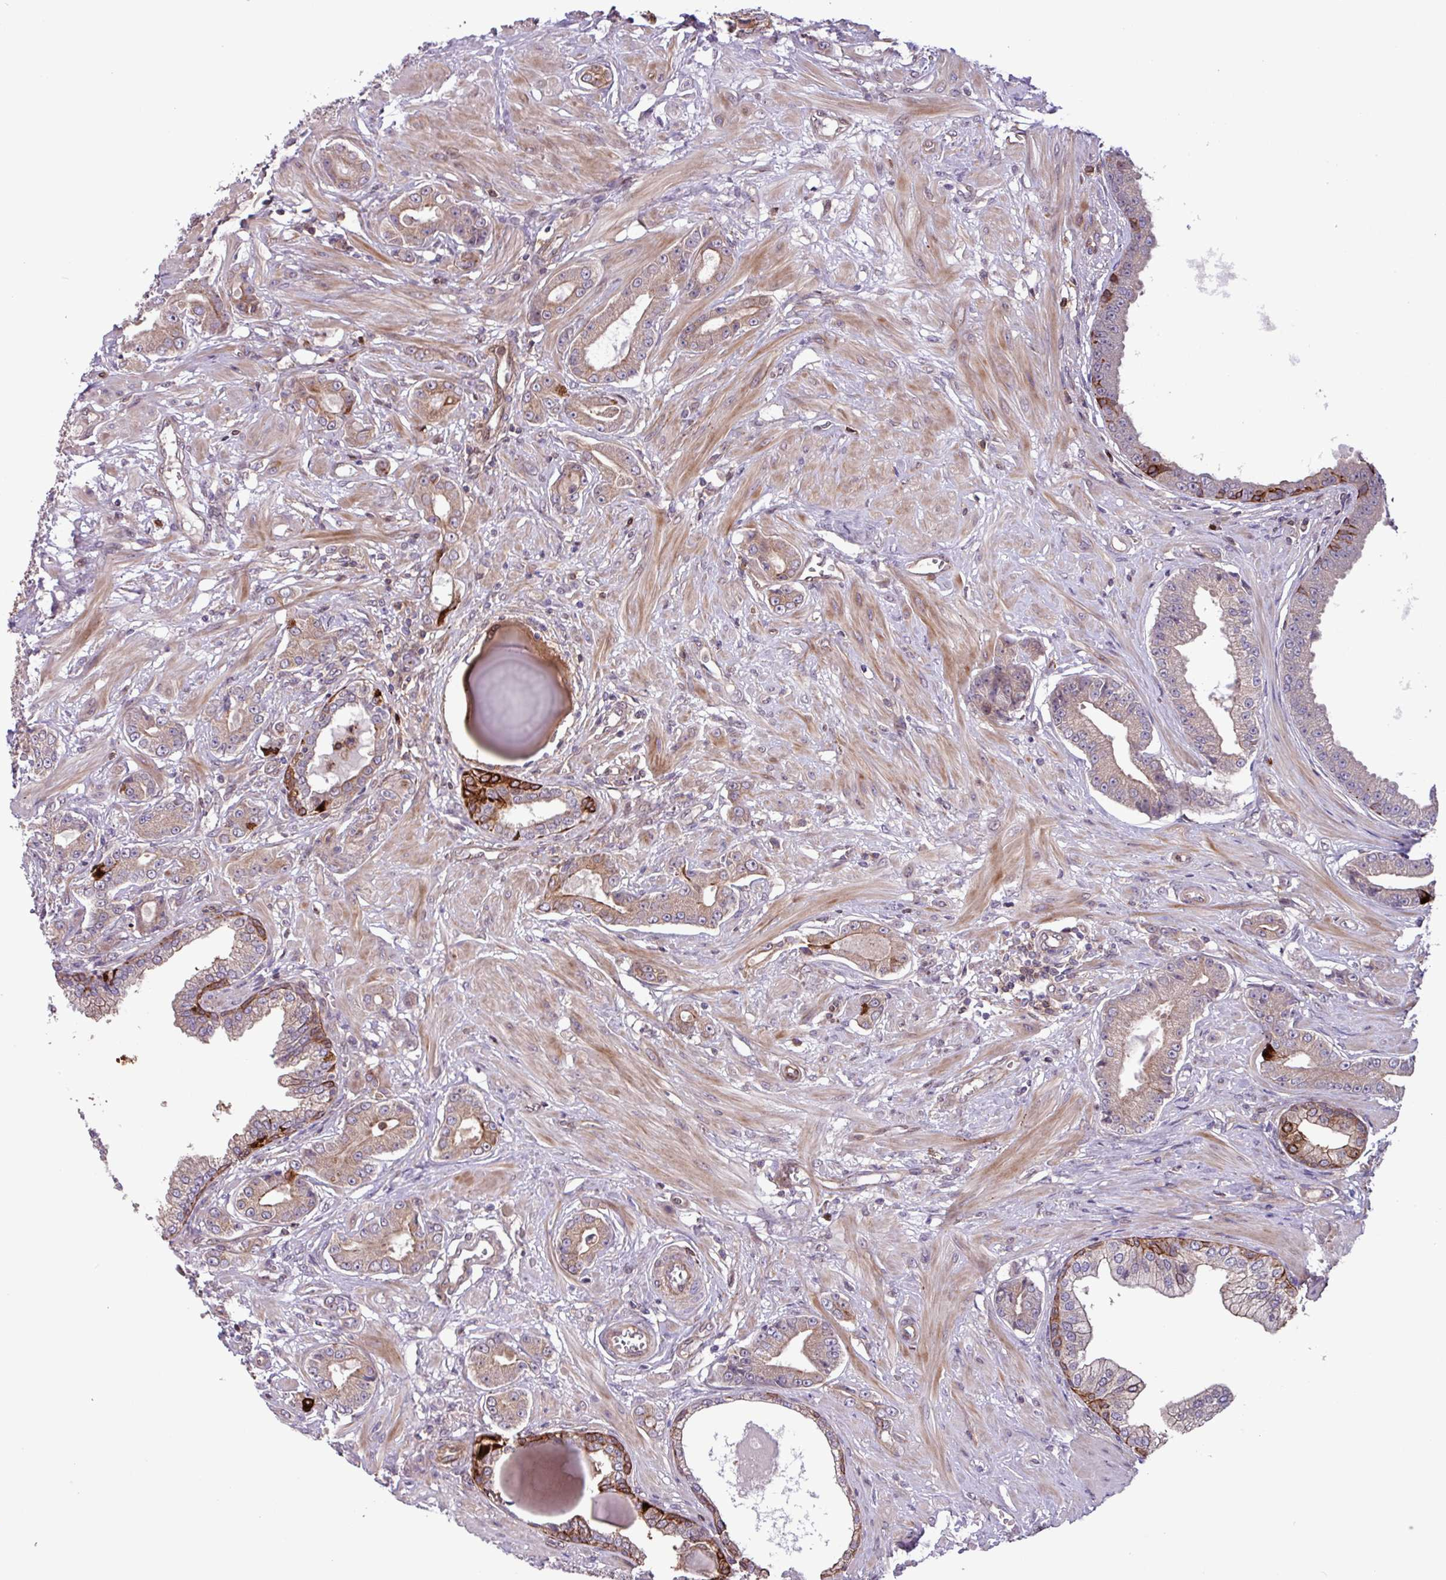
{"staining": {"intensity": "strong", "quantity": "<25%", "location": "cytoplasmic/membranous"}, "tissue": "prostate cancer", "cell_type": "Tumor cells", "image_type": "cancer", "snomed": [{"axis": "morphology", "description": "Adenocarcinoma, Low grade"}, {"axis": "topography", "description": "Prostate"}], "caption": "A medium amount of strong cytoplasmic/membranous positivity is identified in approximately <25% of tumor cells in prostate cancer tissue.", "gene": "CNTRL", "patient": {"sex": "male", "age": 64}}